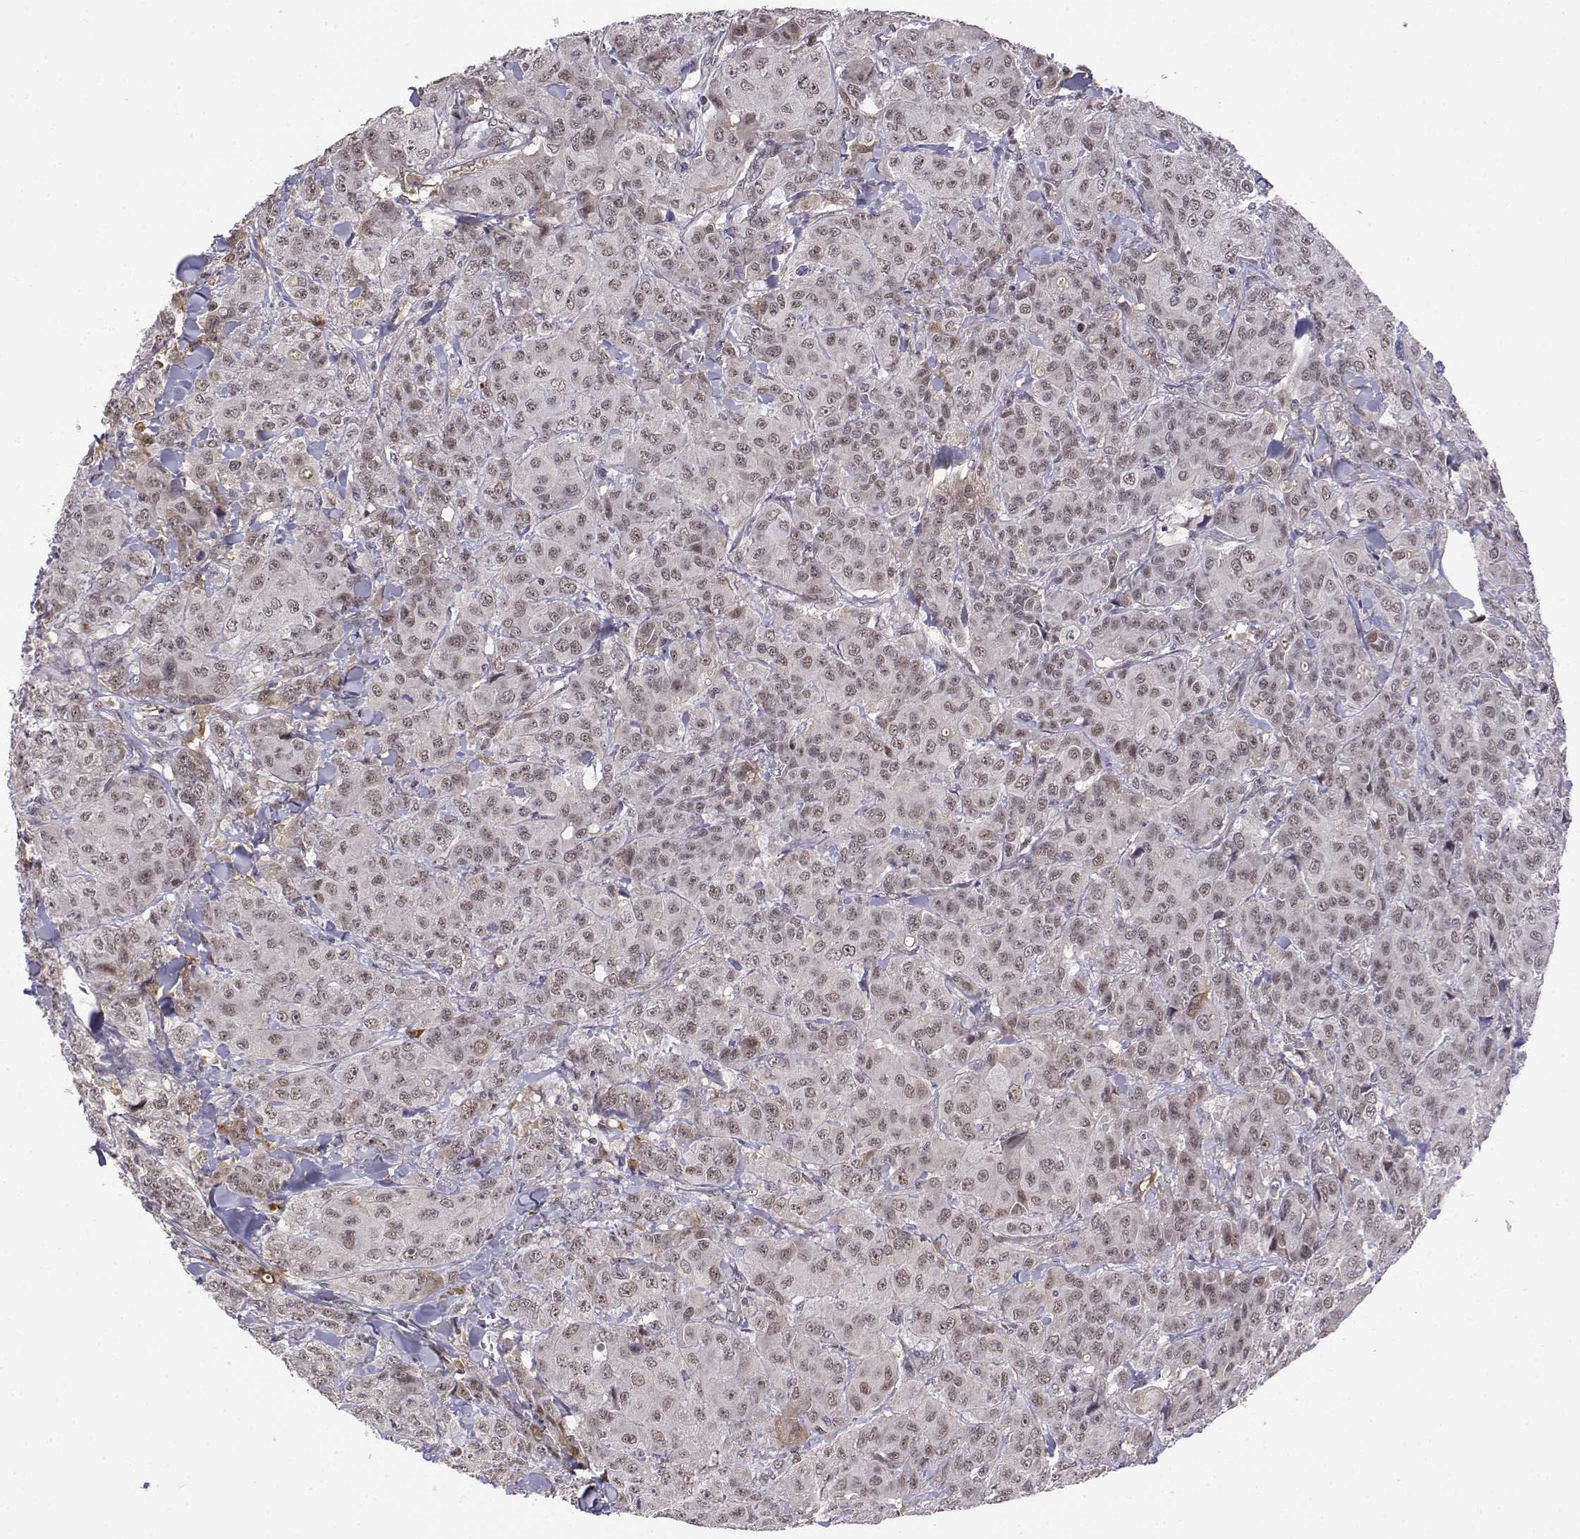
{"staining": {"intensity": "weak", "quantity": ">75%", "location": "nuclear"}, "tissue": "breast cancer", "cell_type": "Tumor cells", "image_type": "cancer", "snomed": [{"axis": "morphology", "description": "Duct carcinoma"}, {"axis": "topography", "description": "Breast"}], "caption": "This photomicrograph reveals breast cancer (intraductal carcinoma) stained with immunohistochemistry to label a protein in brown. The nuclear of tumor cells show weak positivity for the protein. Nuclei are counter-stained blue.", "gene": "ITGA7", "patient": {"sex": "female", "age": 43}}